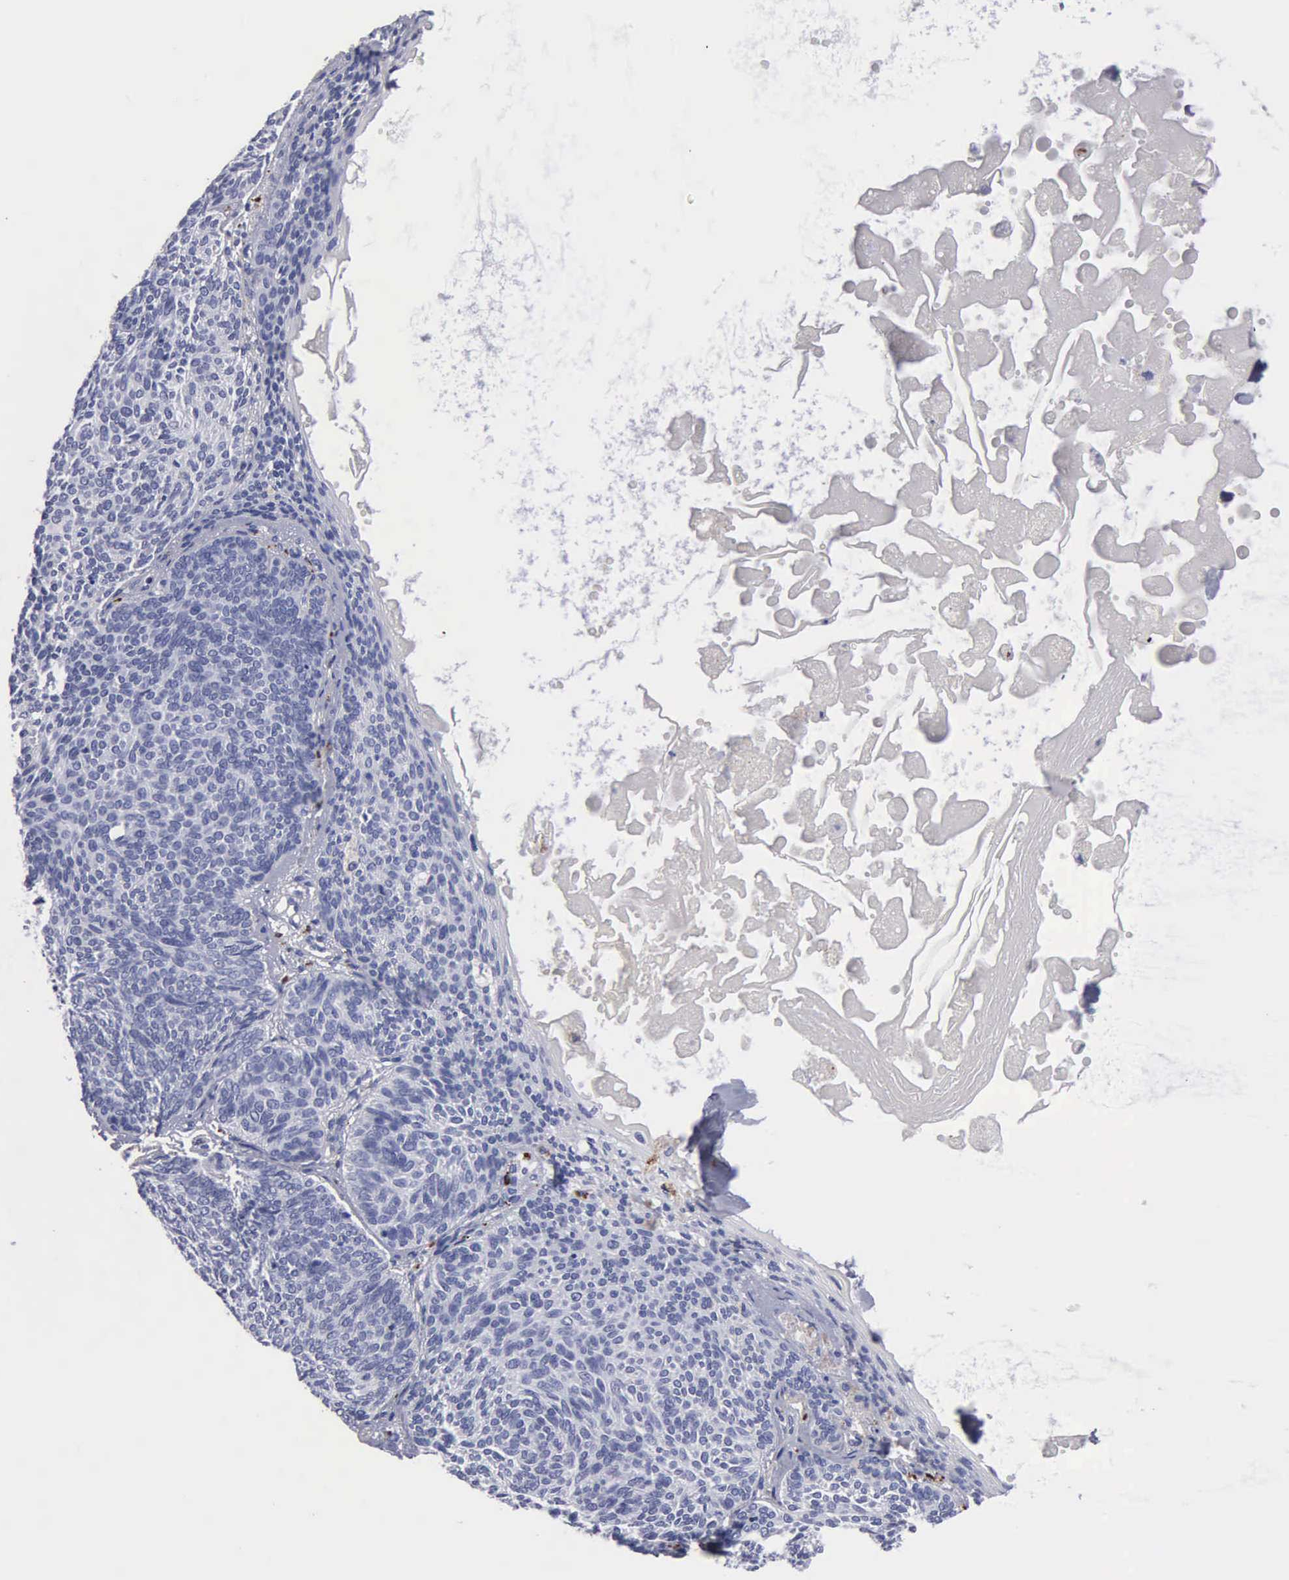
{"staining": {"intensity": "negative", "quantity": "none", "location": "none"}, "tissue": "skin cancer", "cell_type": "Tumor cells", "image_type": "cancer", "snomed": [{"axis": "morphology", "description": "Basal cell carcinoma"}, {"axis": "topography", "description": "Skin"}], "caption": "A micrograph of skin basal cell carcinoma stained for a protein exhibits no brown staining in tumor cells.", "gene": "CTSL", "patient": {"sex": "male", "age": 84}}